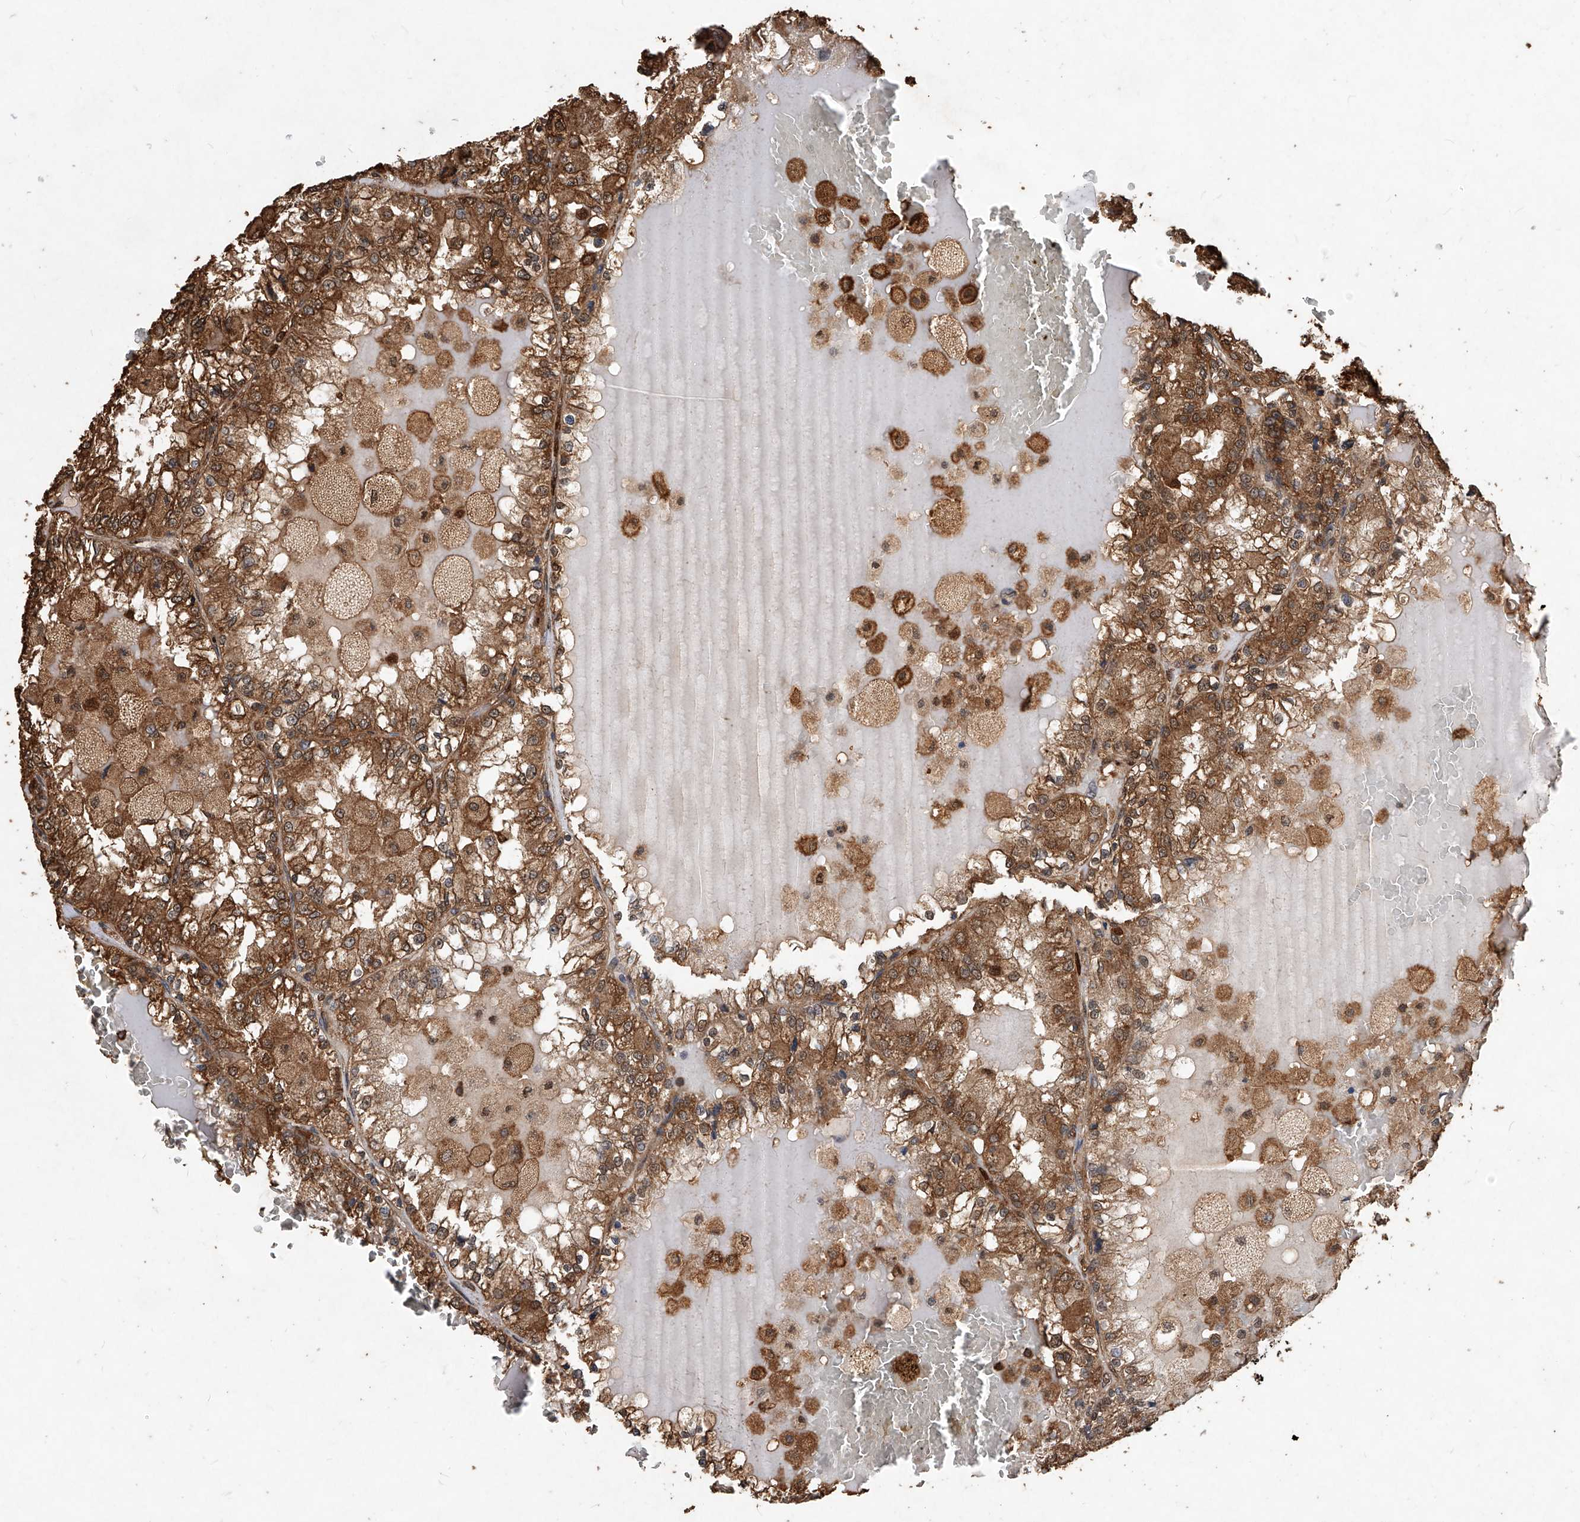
{"staining": {"intensity": "moderate", "quantity": ">75%", "location": "cytoplasmic/membranous"}, "tissue": "renal cancer", "cell_type": "Tumor cells", "image_type": "cancer", "snomed": [{"axis": "morphology", "description": "Adenocarcinoma, NOS"}, {"axis": "topography", "description": "Kidney"}], "caption": "Protein staining by IHC shows moderate cytoplasmic/membranous expression in approximately >75% of tumor cells in adenocarcinoma (renal).", "gene": "UCP2", "patient": {"sex": "female", "age": 56}}